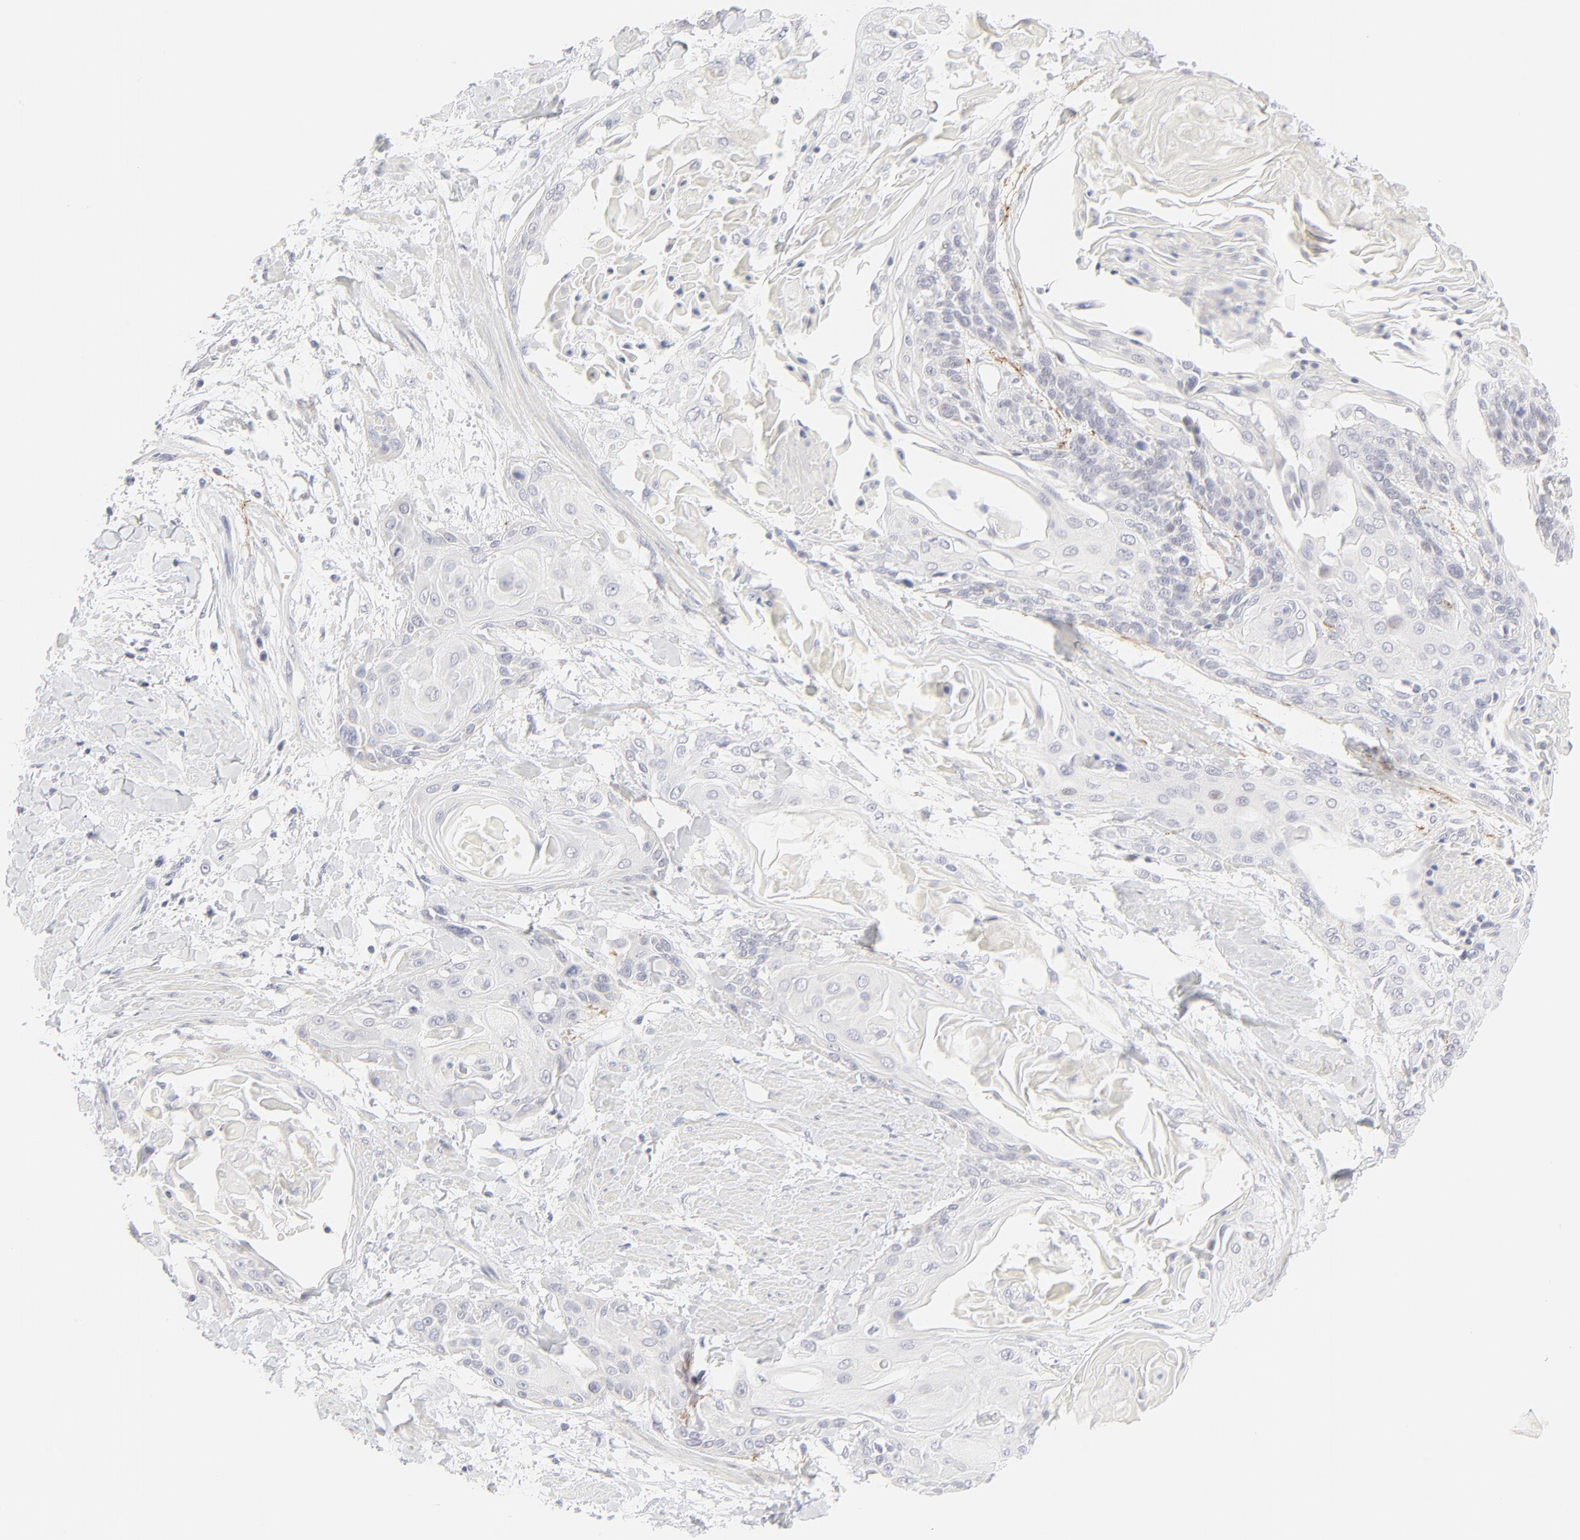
{"staining": {"intensity": "negative", "quantity": "none", "location": "none"}, "tissue": "cervical cancer", "cell_type": "Tumor cells", "image_type": "cancer", "snomed": [{"axis": "morphology", "description": "Squamous cell carcinoma, NOS"}, {"axis": "topography", "description": "Cervix"}], "caption": "The histopathology image displays no staining of tumor cells in cervical squamous cell carcinoma. Nuclei are stained in blue.", "gene": "NPNT", "patient": {"sex": "female", "age": 57}}